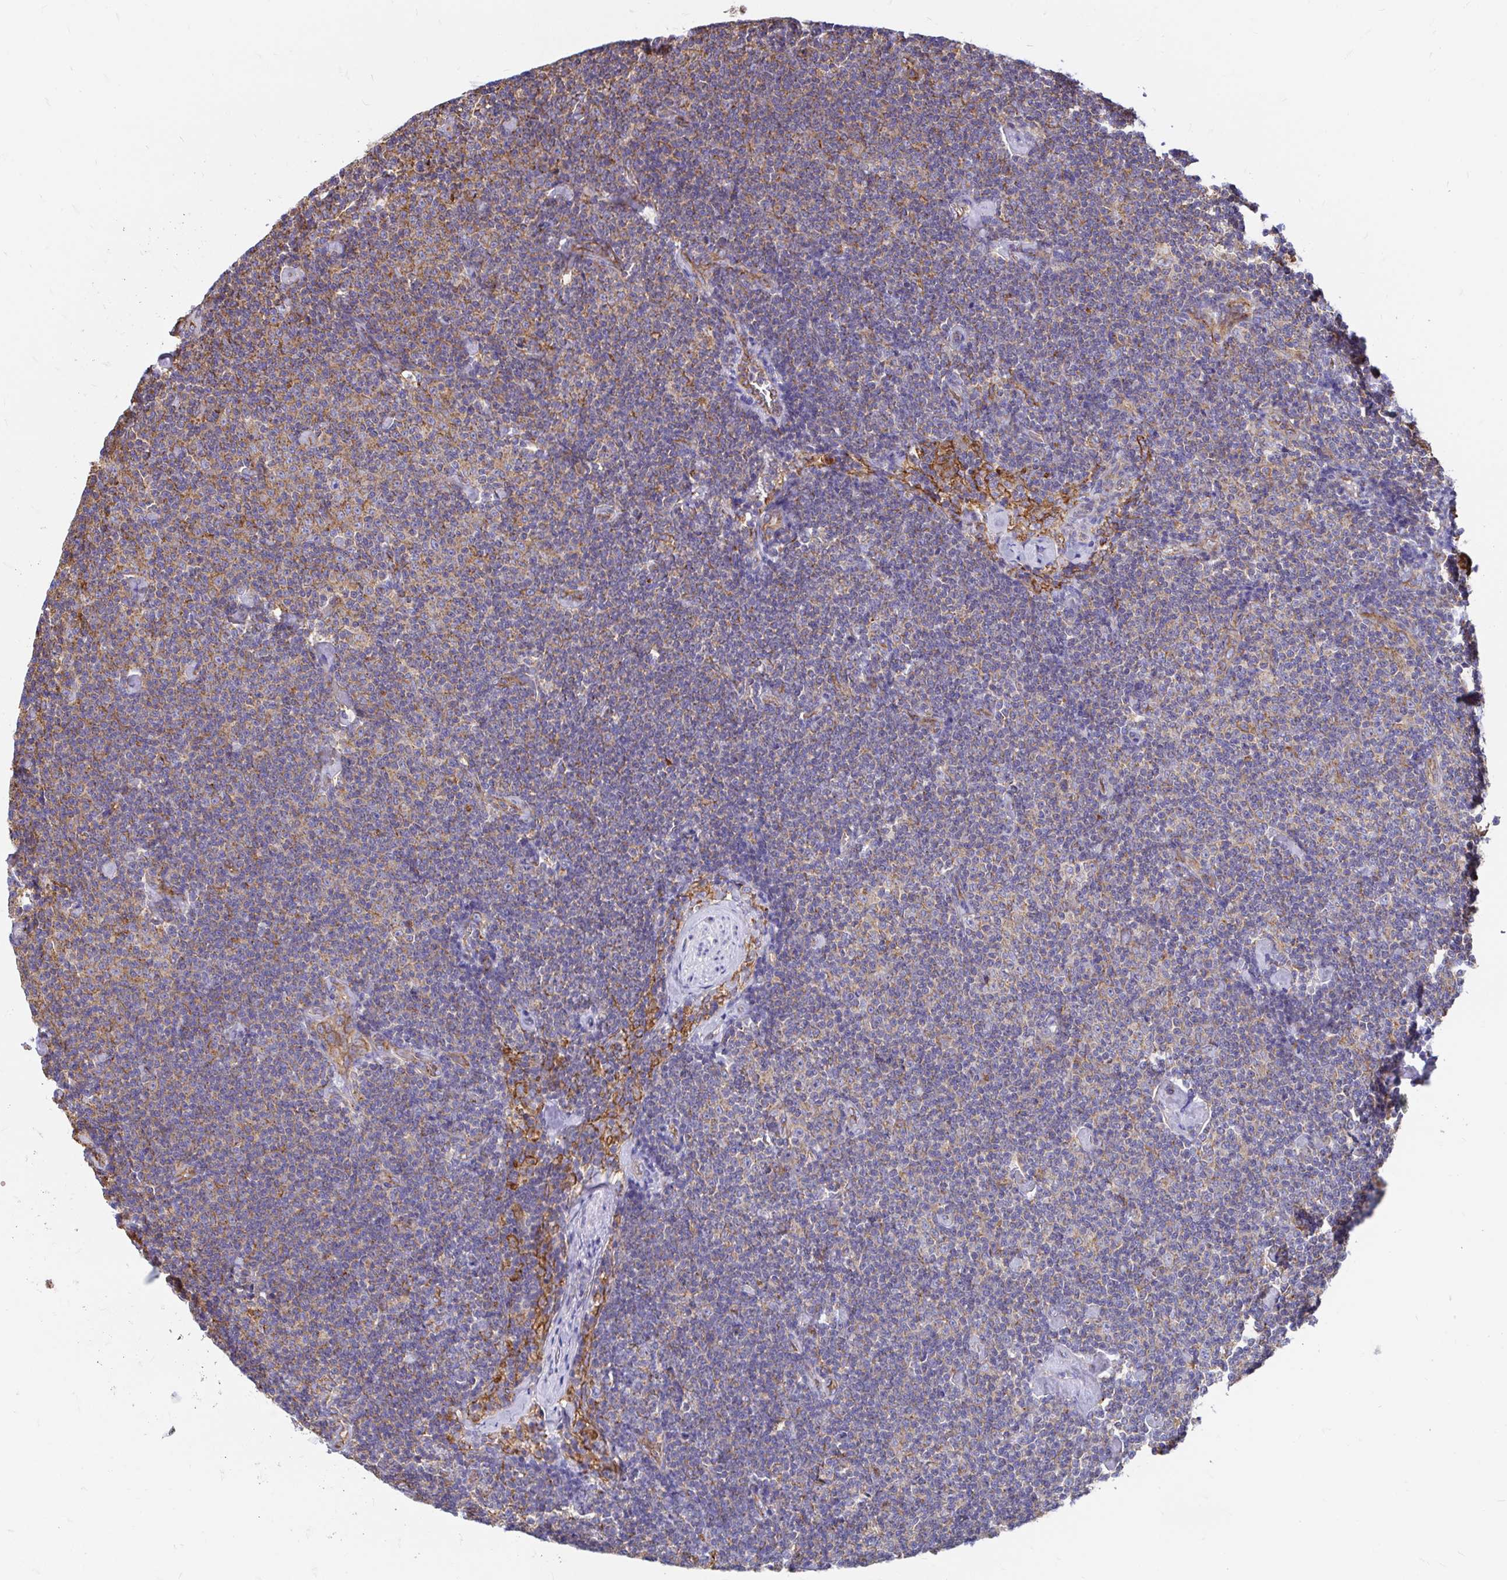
{"staining": {"intensity": "weak", "quantity": "25%-75%", "location": "cytoplasmic/membranous"}, "tissue": "lymphoma", "cell_type": "Tumor cells", "image_type": "cancer", "snomed": [{"axis": "morphology", "description": "Malignant lymphoma, non-Hodgkin's type, Low grade"}, {"axis": "topography", "description": "Lymph node"}], "caption": "An image of lymphoma stained for a protein displays weak cytoplasmic/membranous brown staining in tumor cells.", "gene": "CLTC", "patient": {"sex": "male", "age": 81}}